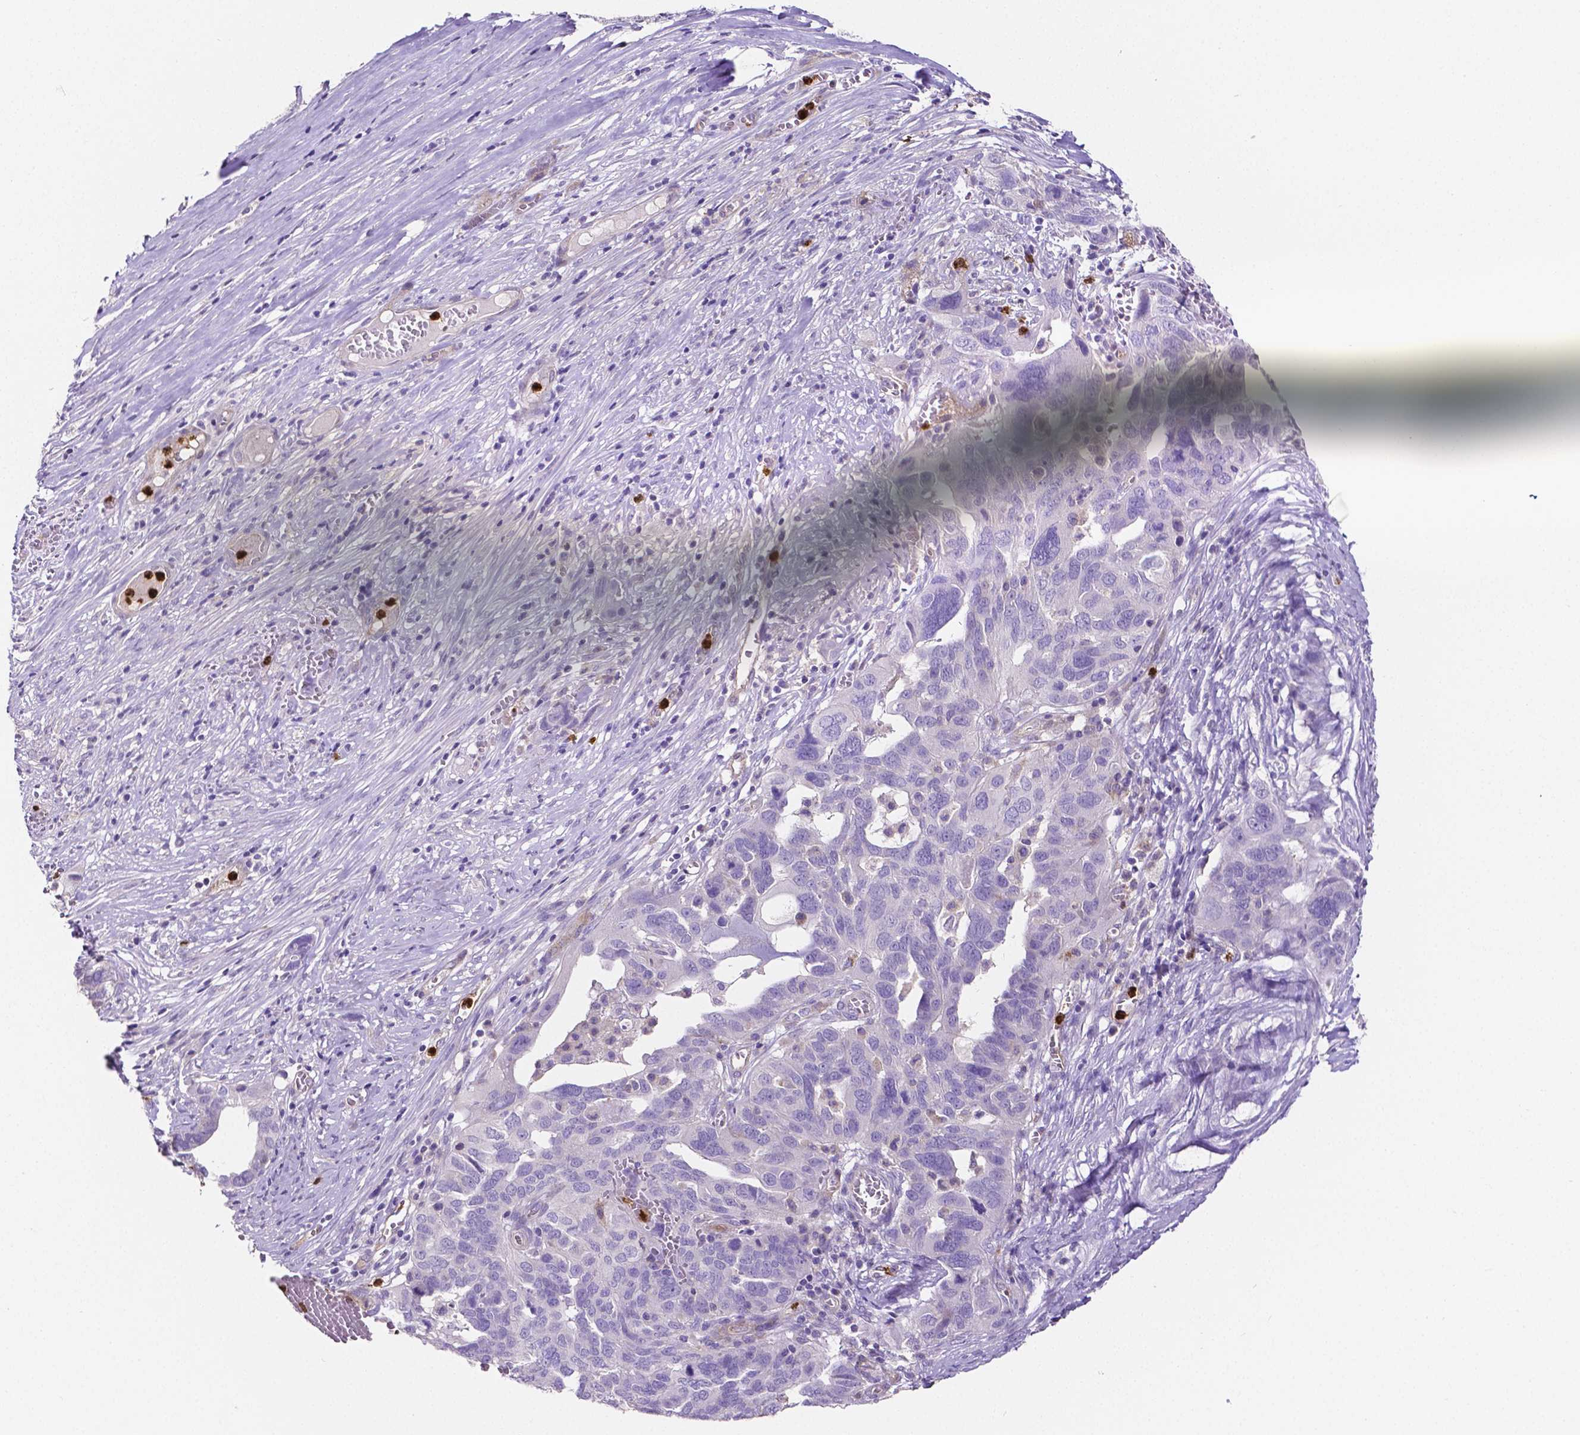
{"staining": {"intensity": "negative", "quantity": "none", "location": "none"}, "tissue": "ovarian cancer", "cell_type": "Tumor cells", "image_type": "cancer", "snomed": [{"axis": "morphology", "description": "Carcinoma, endometroid"}, {"axis": "topography", "description": "Soft tissue"}, {"axis": "topography", "description": "Ovary"}], "caption": "High power microscopy histopathology image of an IHC photomicrograph of ovarian cancer (endometroid carcinoma), revealing no significant positivity in tumor cells.", "gene": "MMP9", "patient": {"sex": "female", "age": 52}}